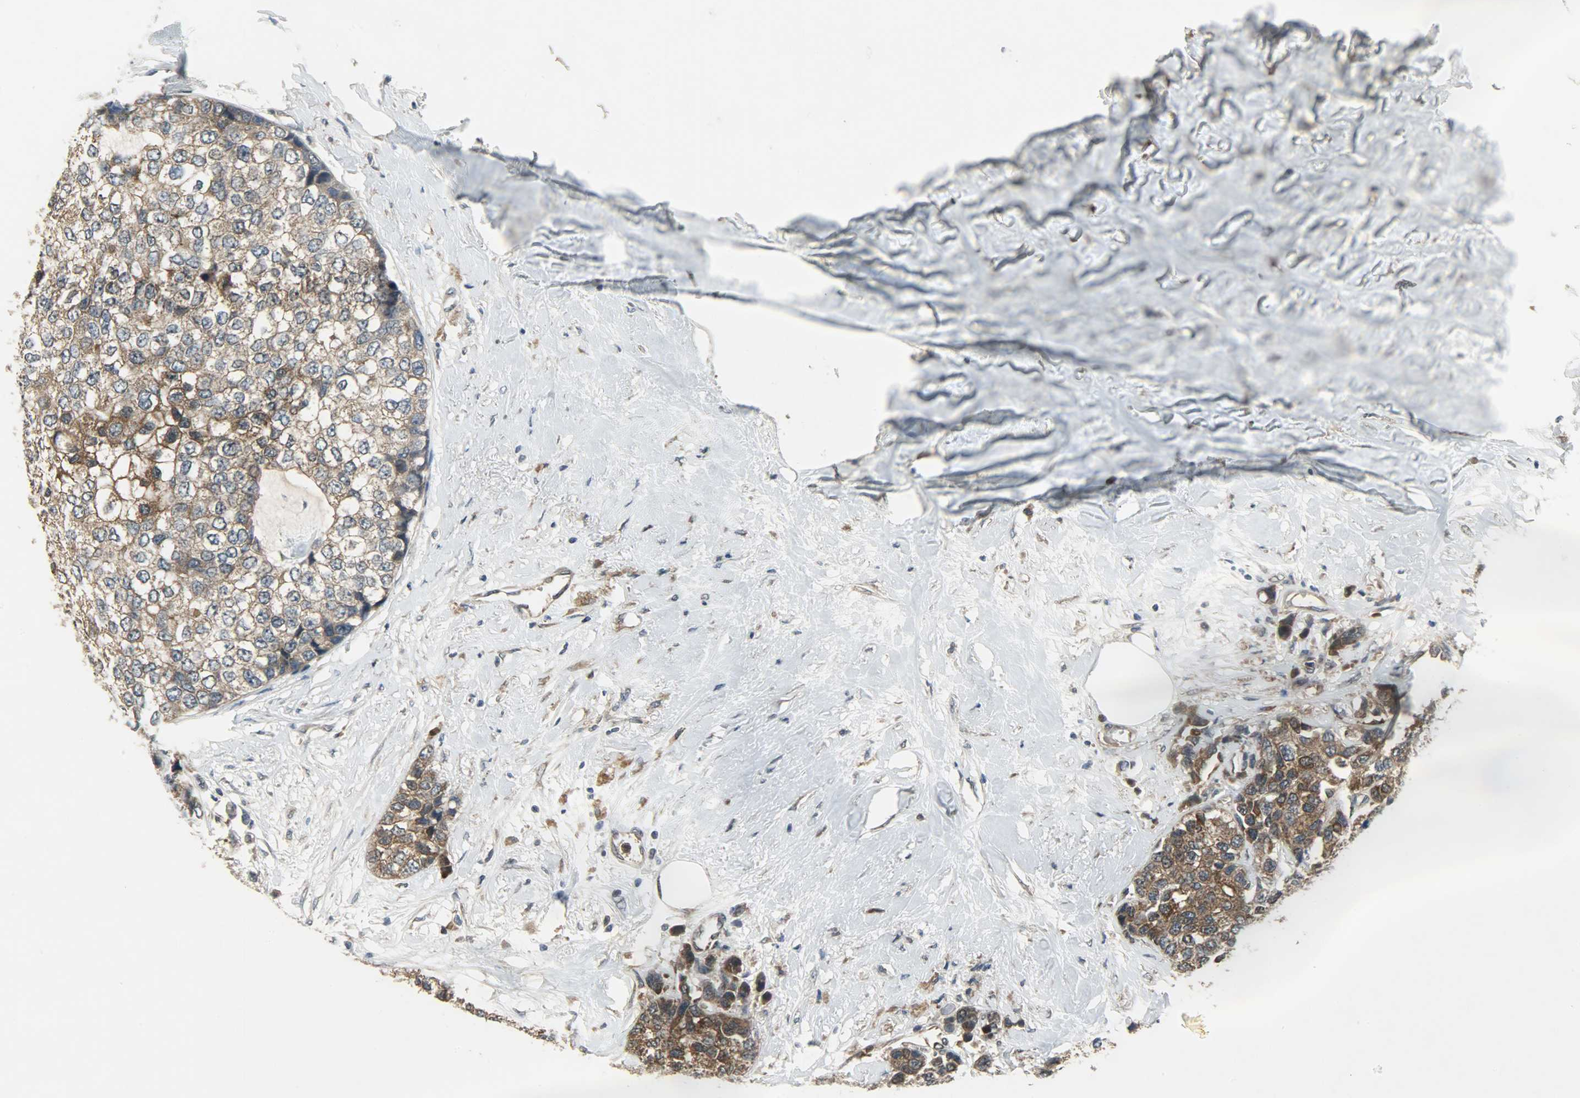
{"staining": {"intensity": "strong", "quantity": ">75%", "location": "cytoplasmic/membranous"}, "tissue": "breast cancer", "cell_type": "Tumor cells", "image_type": "cancer", "snomed": [{"axis": "morphology", "description": "Duct carcinoma"}, {"axis": "topography", "description": "Breast"}], "caption": "DAB (3,3'-diaminobenzidine) immunohistochemical staining of human breast intraductal carcinoma displays strong cytoplasmic/membranous protein expression in approximately >75% of tumor cells.", "gene": "AMT", "patient": {"sex": "female", "age": 51}}